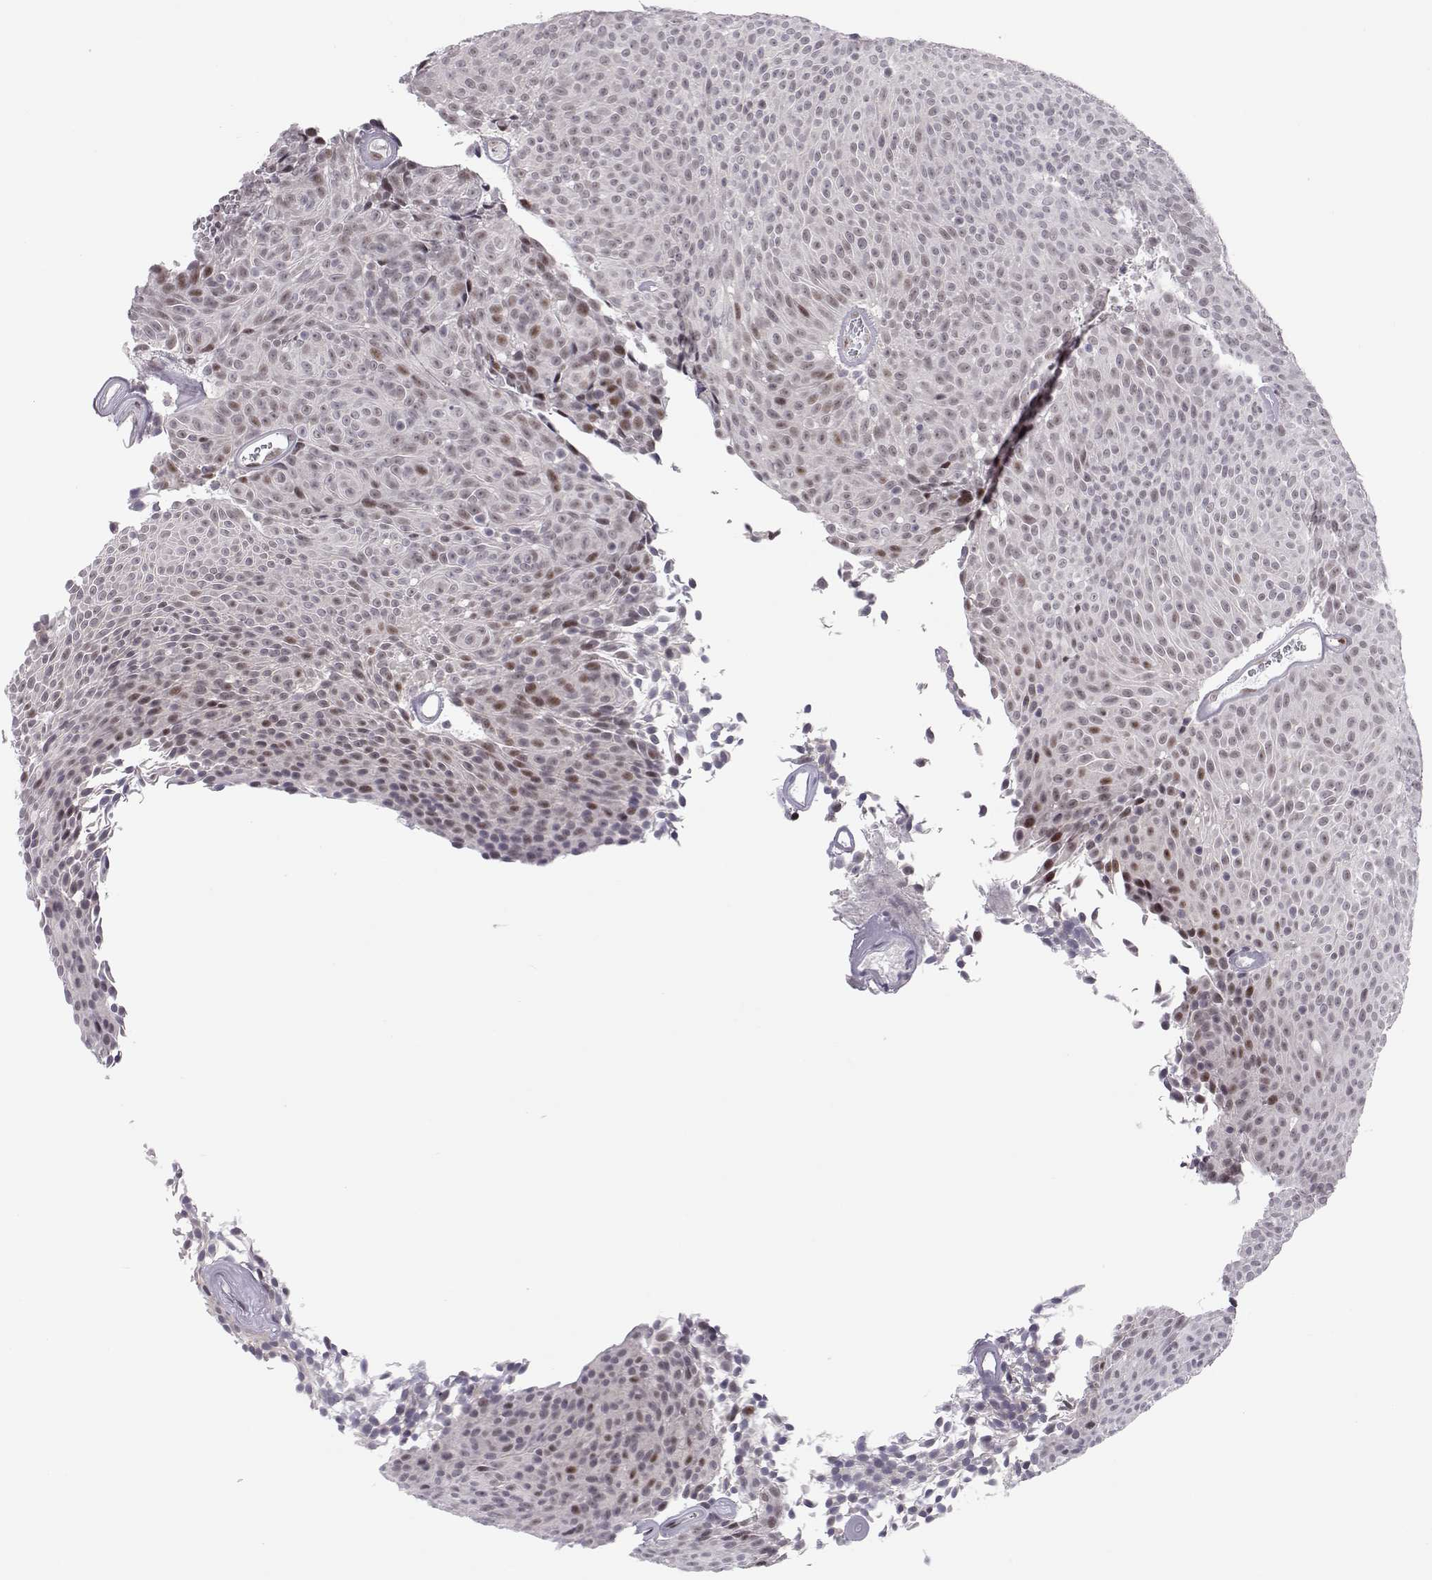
{"staining": {"intensity": "weak", "quantity": "<25%", "location": "nuclear"}, "tissue": "urothelial cancer", "cell_type": "Tumor cells", "image_type": "cancer", "snomed": [{"axis": "morphology", "description": "Urothelial carcinoma, Low grade"}, {"axis": "topography", "description": "Urinary bladder"}], "caption": "The image exhibits no staining of tumor cells in urothelial cancer. (DAB (3,3'-diaminobenzidine) IHC with hematoxylin counter stain).", "gene": "SIX6", "patient": {"sex": "male", "age": 77}}